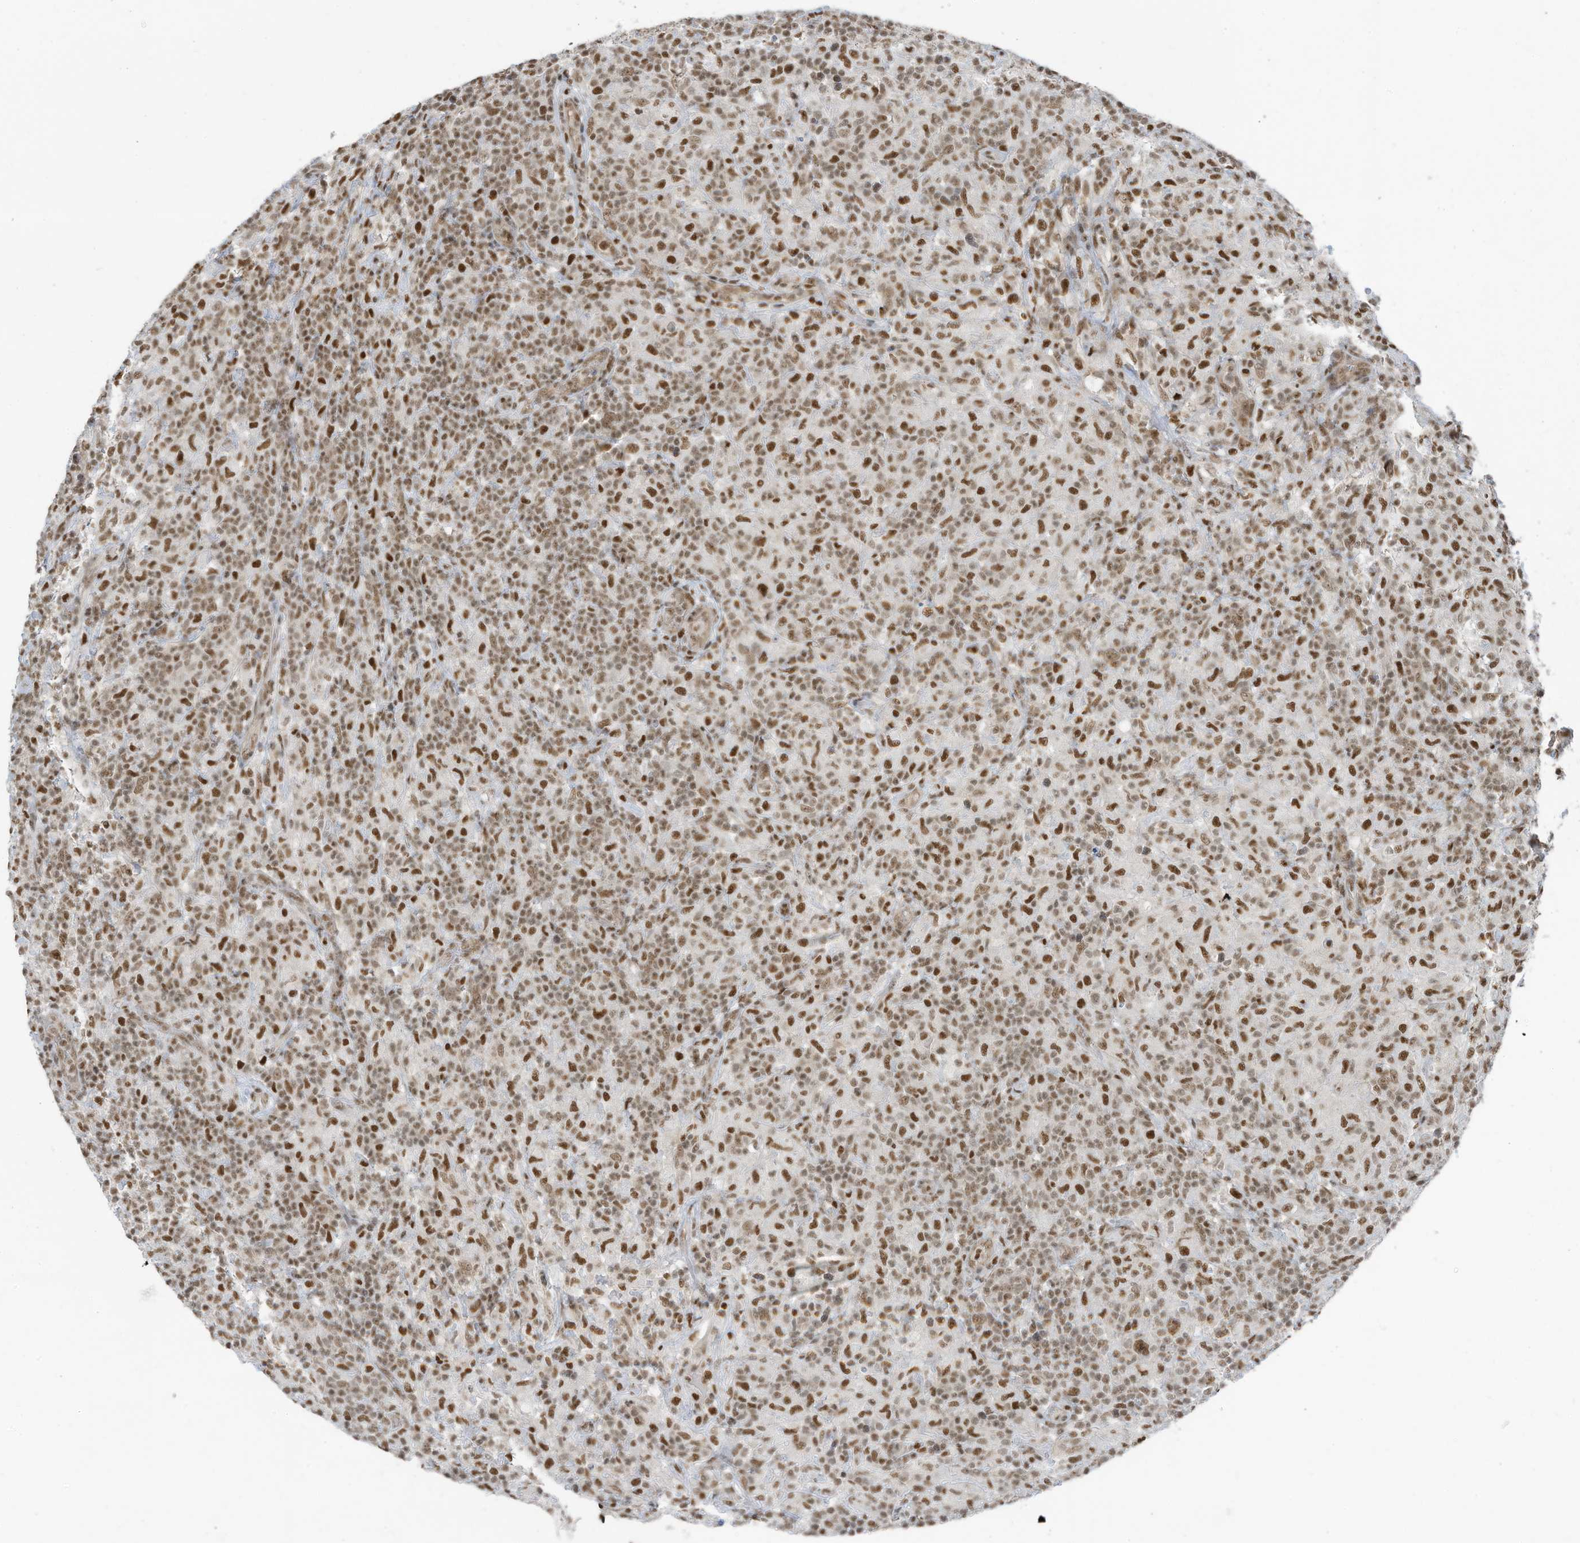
{"staining": {"intensity": "moderate", "quantity": ">75%", "location": "nuclear"}, "tissue": "lymphoma", "cell_type": "Tumor cells", "image_type": "cancer", "snomed": [{"axis": "morphology", "description": "Hodgkin's disease, NOS"}, {"axis": "topography", "description": "Lymph node"}], "caption": "Immunohistochemical staining of human Hodgkin's disease demonstrates medium levels of moderate nuclear positivity in about >75% of tumor cells.", "gene": "DBR1", "patient": {"sex": "male", "age": 70}}